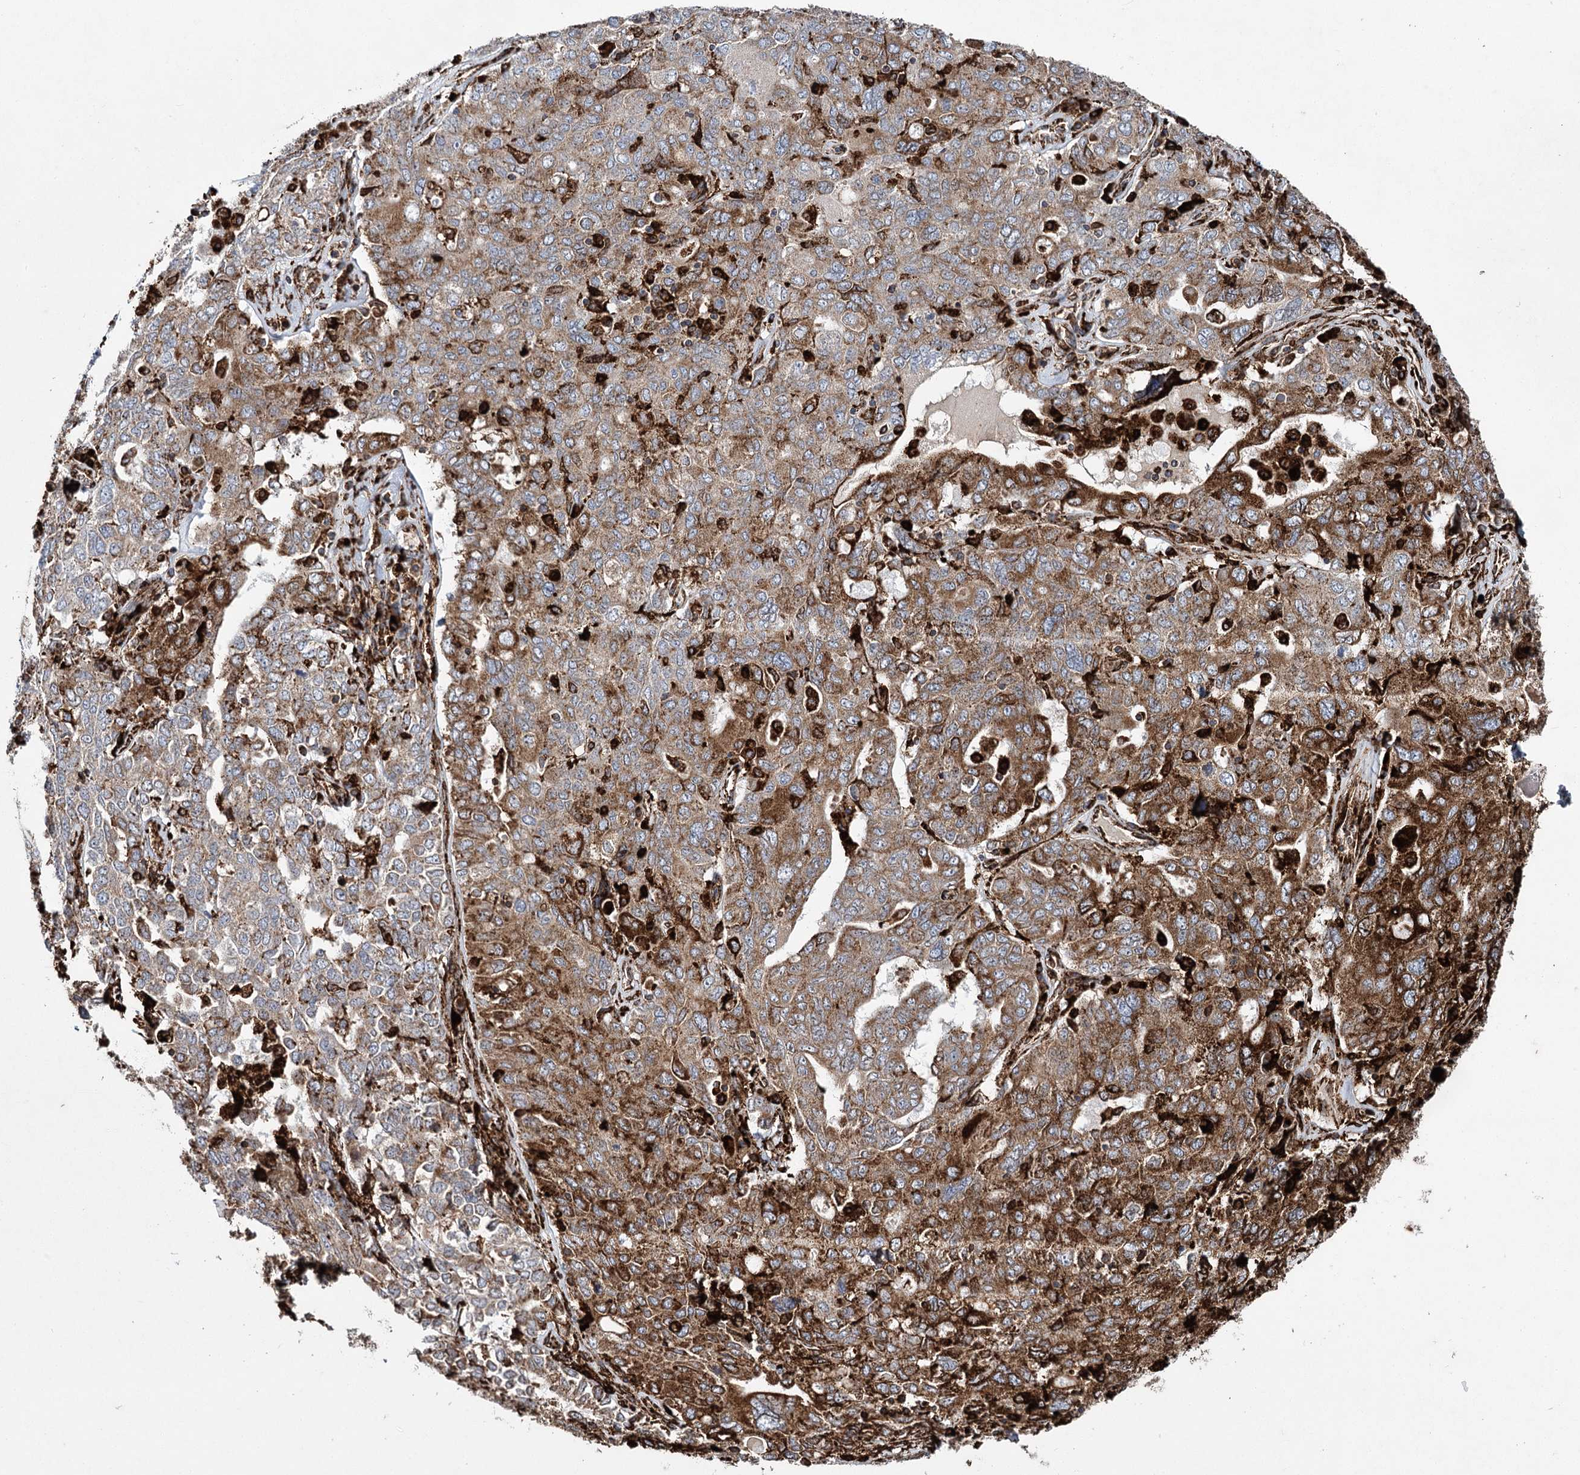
{"staining": {"intensity": "moderate", "quantity": ">75%", "location": "cytoplasmic/membranous"}, "tissue": "ovarian cancer", "cell_type": "Tumor cells", "image_type": "cancer", "snomed": [{"axis": "morphology", "description": "Carcinoma, endometroid"}, {"axis": "topography", "description": "Ovary"}], "caption": "Protein expression analysis of ovarian cancer exhibits moderate cytoplasmic/membranous staining in approximately >75% of tumor cells.", "gene": "DCUN1D4", "patient": {"sex": "female", "age": 62}}